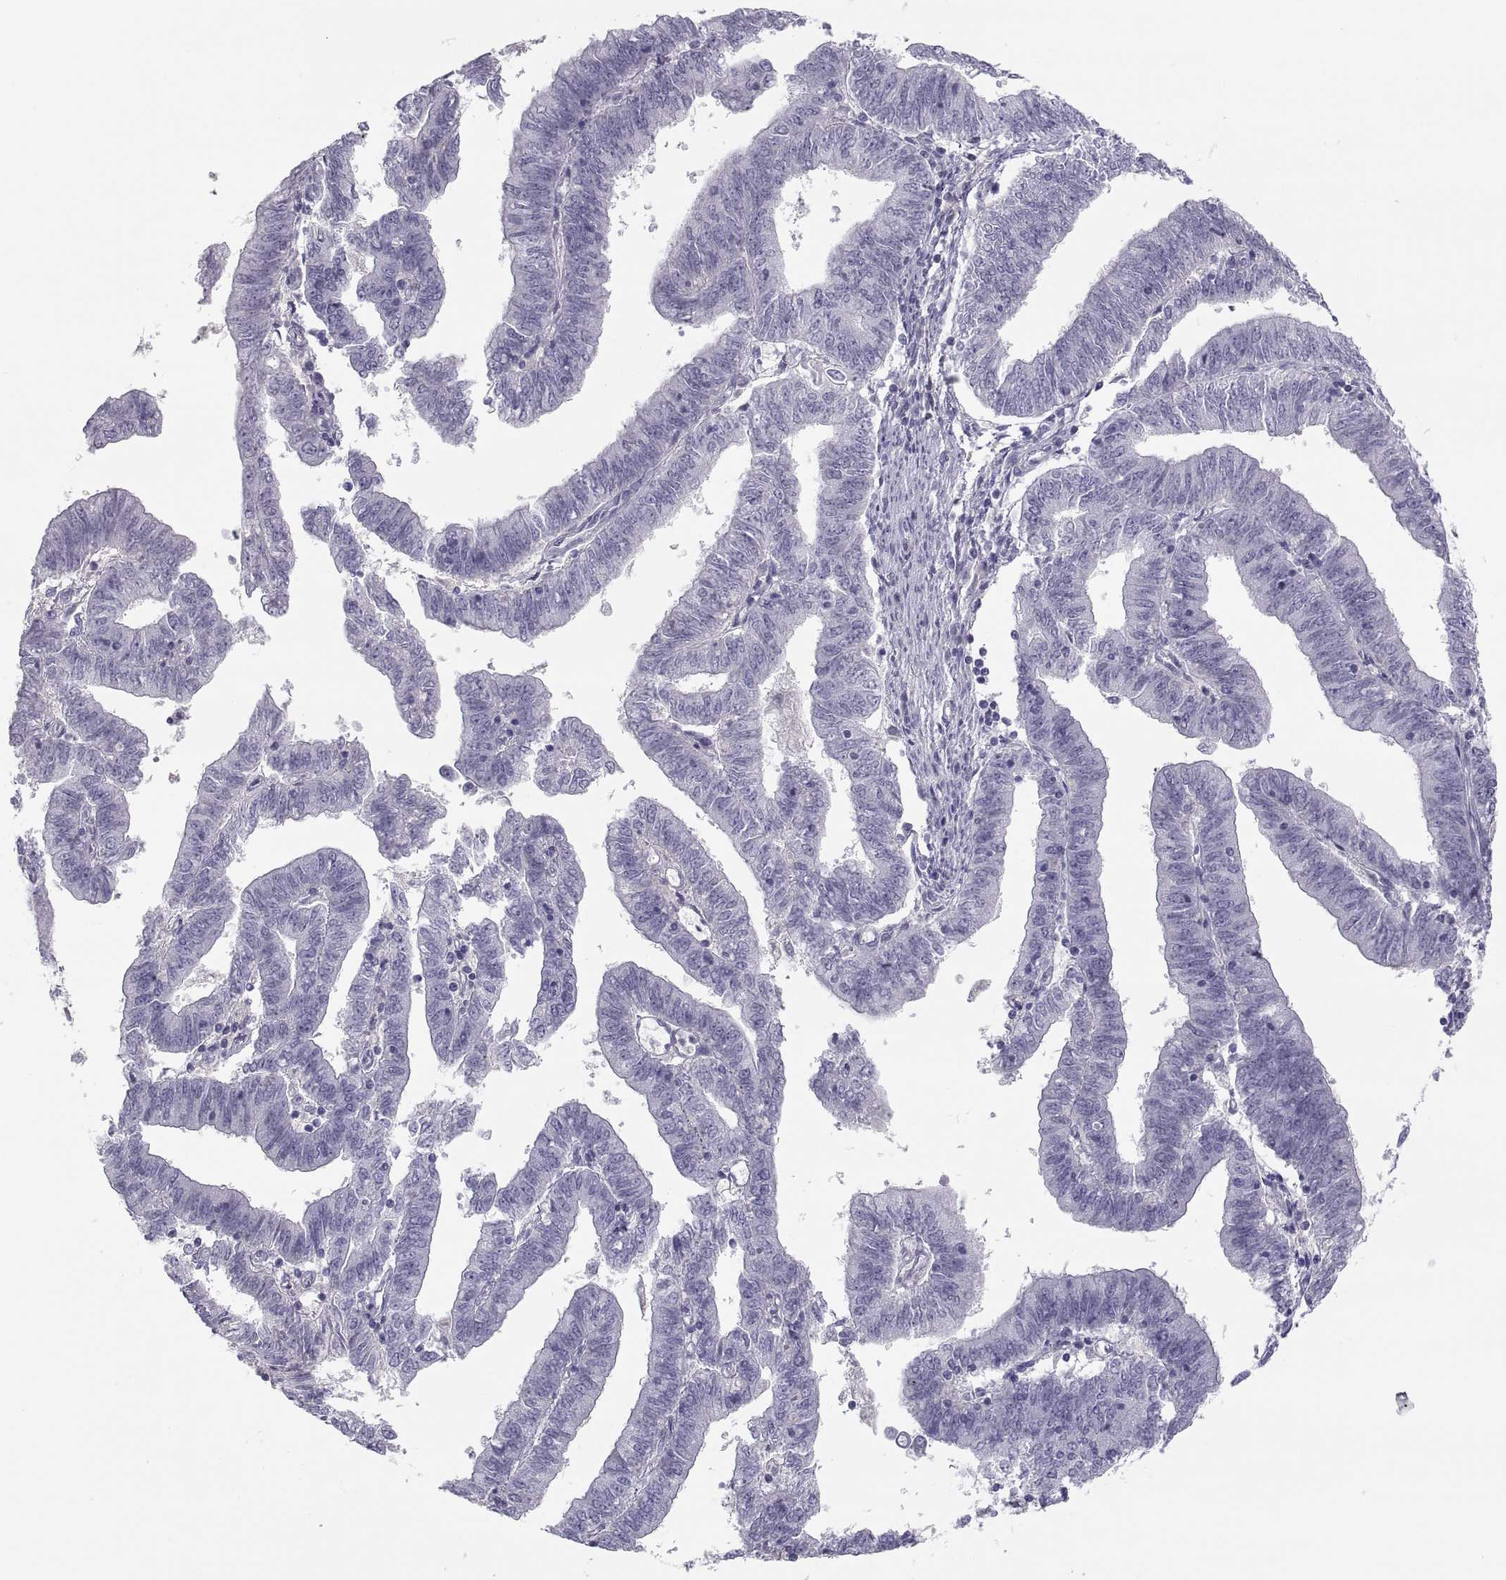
{"staining": {"intensity": "negative", "quantity": "none", "location": "none"}, "tissue": "endometrial cancer", "cell_type": "Tumor cells", "image_type": "cancer", "snomed": [{"axis": "morphology", "description": "Adenocarcinoma, NOS"}, {"axis": "topography", "description": "Endometrium"}], "caption": "Immunohistochemistry (IHC) of endometrial adenocarcinoma displays no staining in tumor cells.", "gene": "MAGEB2", "patient": {"sex": "female", "age": 82}}